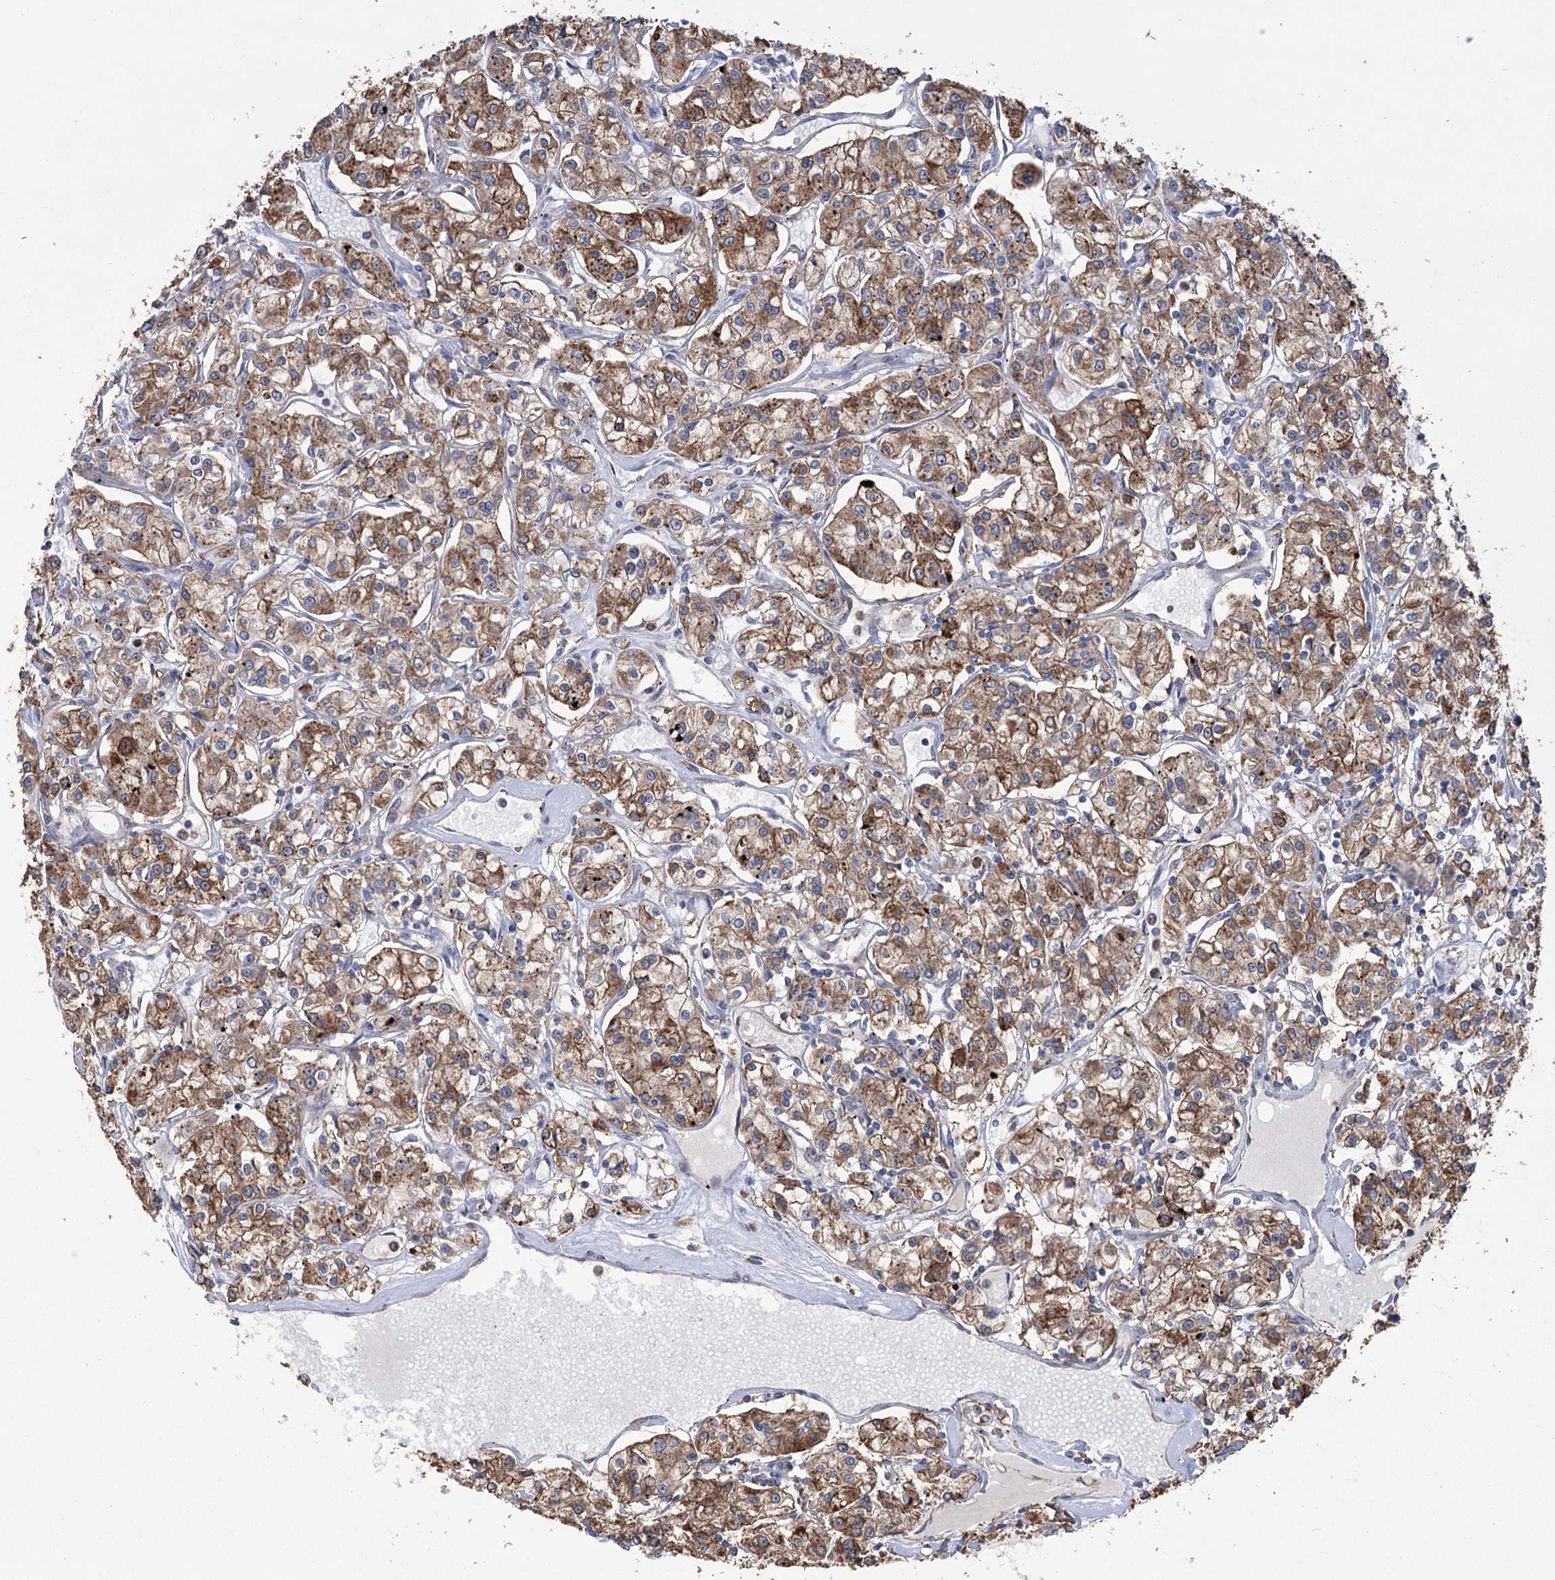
{"staining": {"intensity": "moderate", "quantity": ">75%", "location": "cytoplasmic/membranous"}, "tissue": "renal cancer", "cell_type": "Tumor cells", "image_type": "cancer", "snomed": [{"axis": "morphology", "description": "Adenocarcinoma, NOS"}, {"axis": "topography", "description": "Kidney"}], "caption": "Protein expression analysis of renal cancer displays moderate cytoplasmic/membranous positivity in about >75% of tumor cells.", "gene": "TRIM71", "patient": {"sex": "female", "age": 59}}